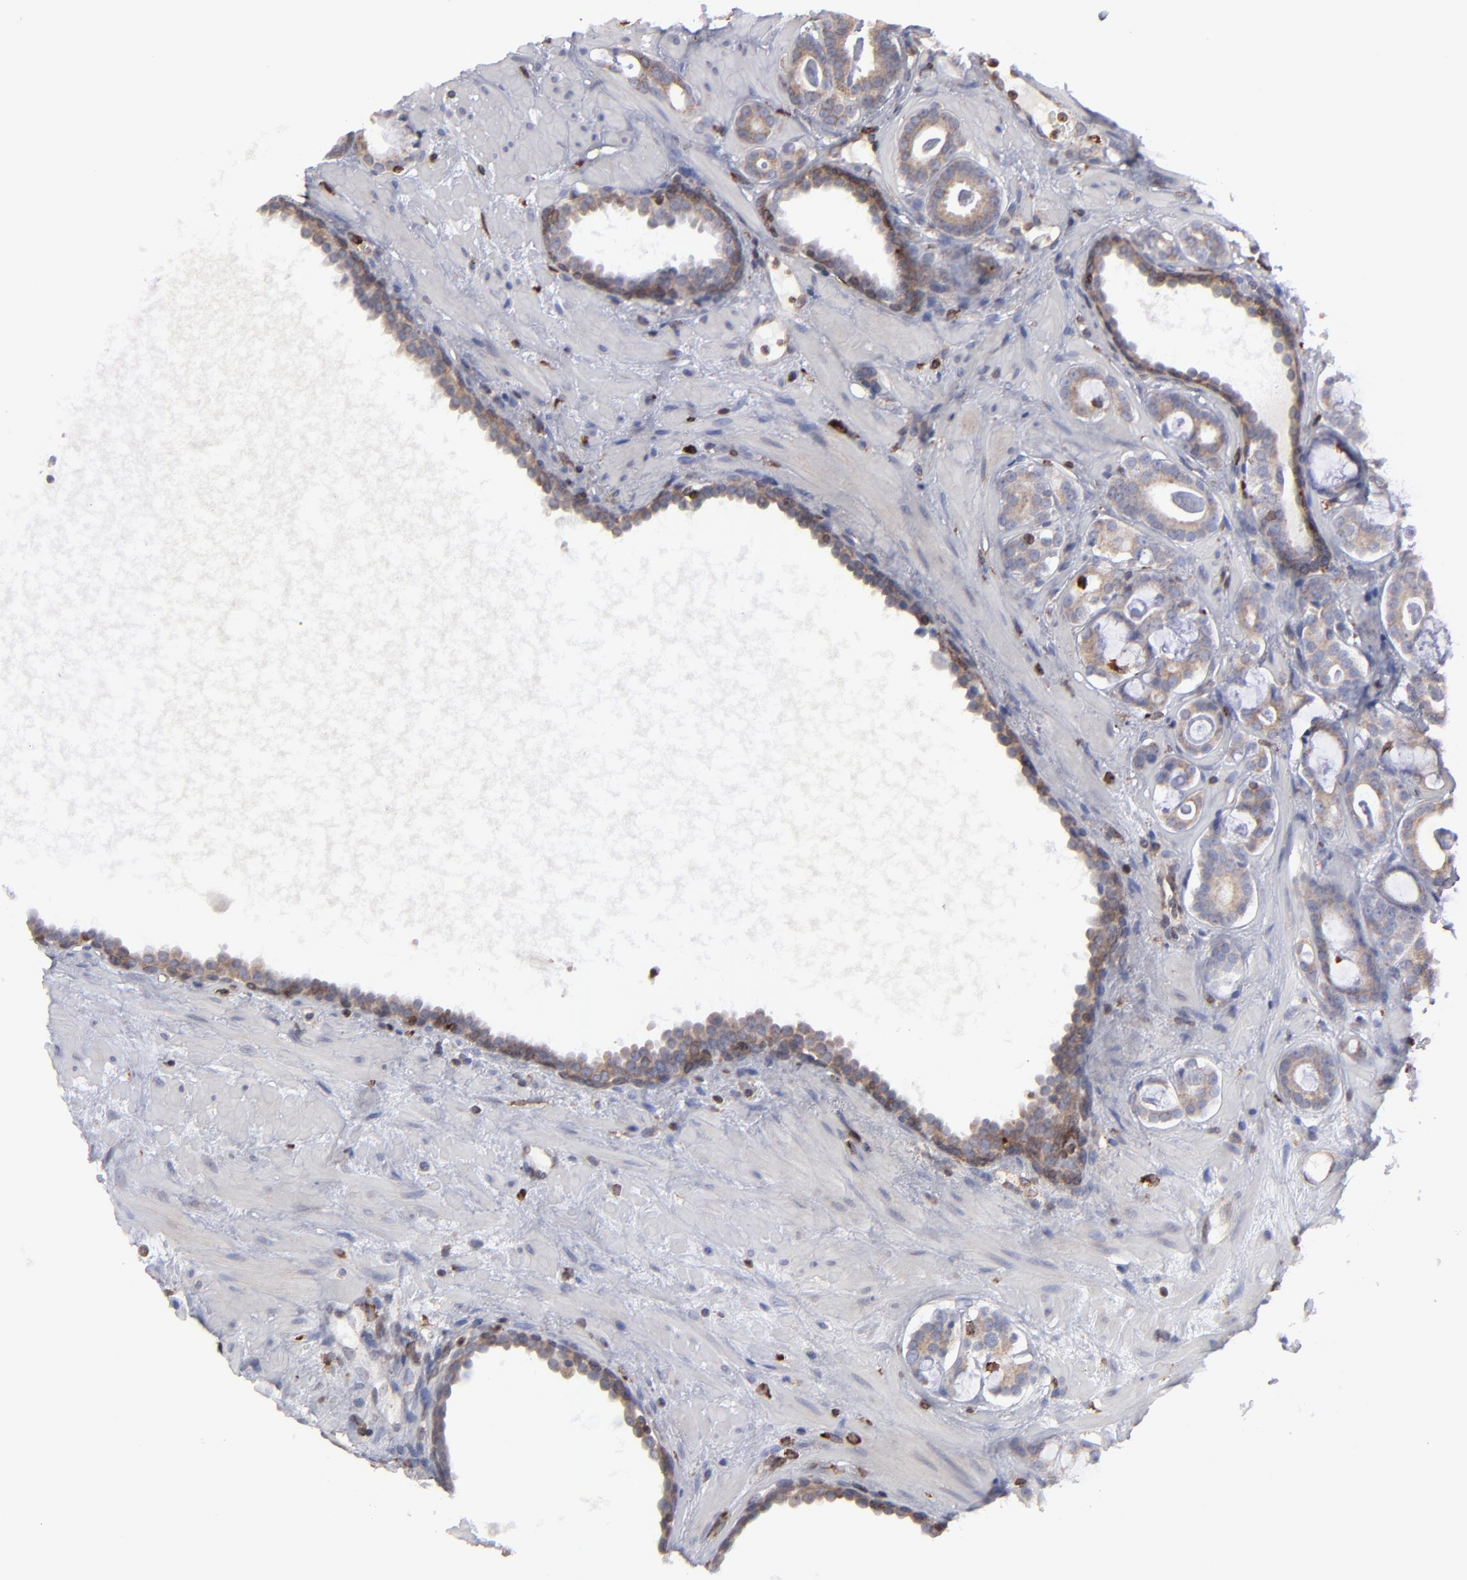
{"staining": {"intensity": "weak", "quantity": ">75%", "location": "cytoplasmic/membranous"}, "tissue": "prostate cancer", "cell_type": "Tumor cells", "image_type": "cancer", "snomed": [{"axis": "morphology", "description": "Adenocarcinoma, Low grade"}, {"axis": "topography", "description": "Prostate"}], "caption": "Weak cytoplasmic/membranous expression is identified in about >75% of tumor cells in prostate cancer (low-grade adenocarcinoma). Nuclei are stained in blue.", "gene": "TMX1", "patient": {"sex": "male", "age": 57}}